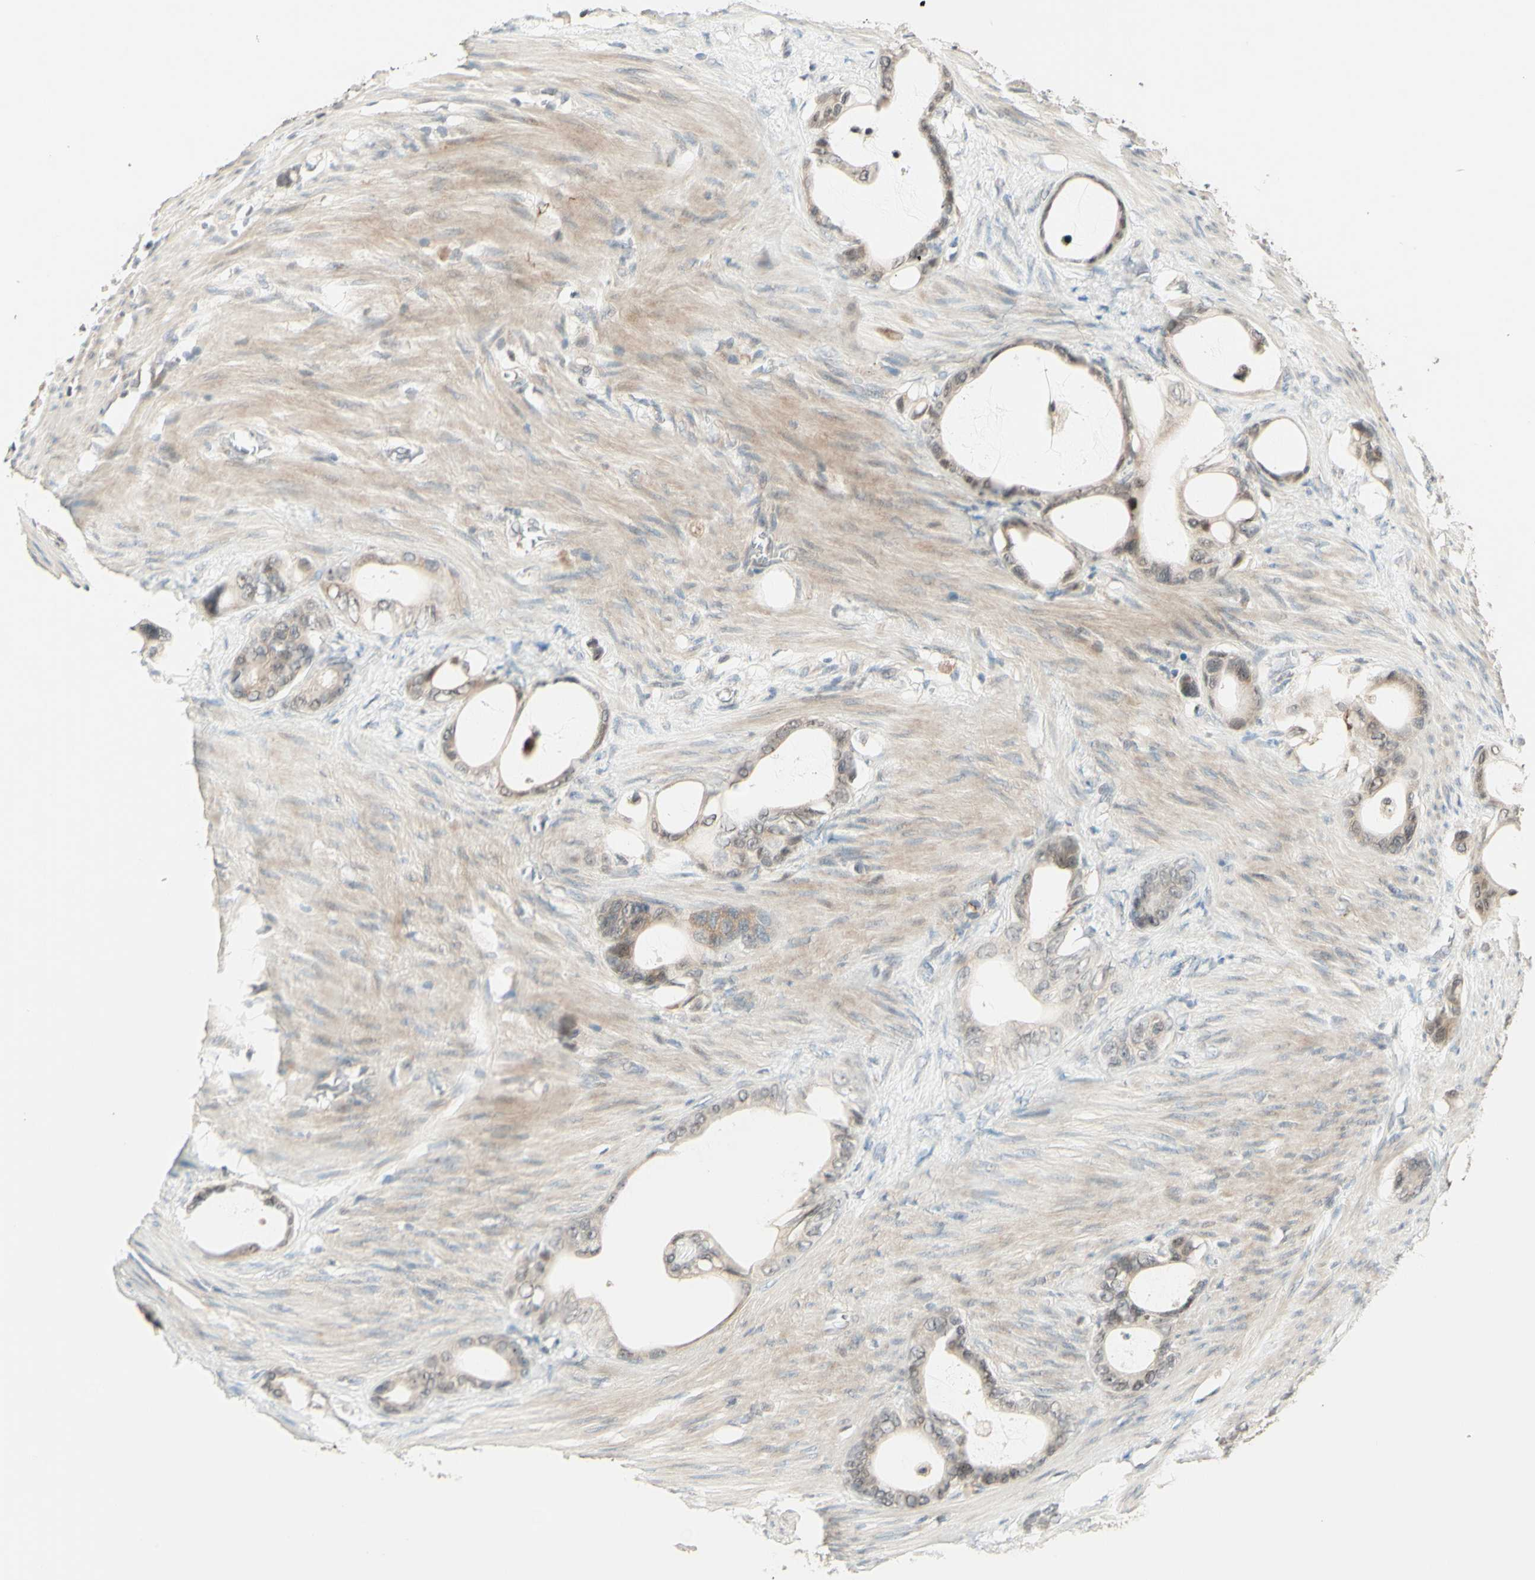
{"staining": {"intensity": "weak", "quantity": ">75%", "location": "cytoplasmic/membranous"}, "tissue": "stomach cancer", "cell_type": "Tumor cells", "image_type": "cancer", "snomed": [{"axis": "morphology", "description": "Adenocarcinoma, NOS"}, {"axis": "topography", "description": "Stomach"}], "caption": "The image demonstrates immunohistochemical staining of stomach cancer (adenocarcinoma). There is weak cytoplasmic/membranous staining is appreciated in approximately >75% of tumor cells.", "gene": "ZW10", "patient": {"sex": "female", "age": 75}}